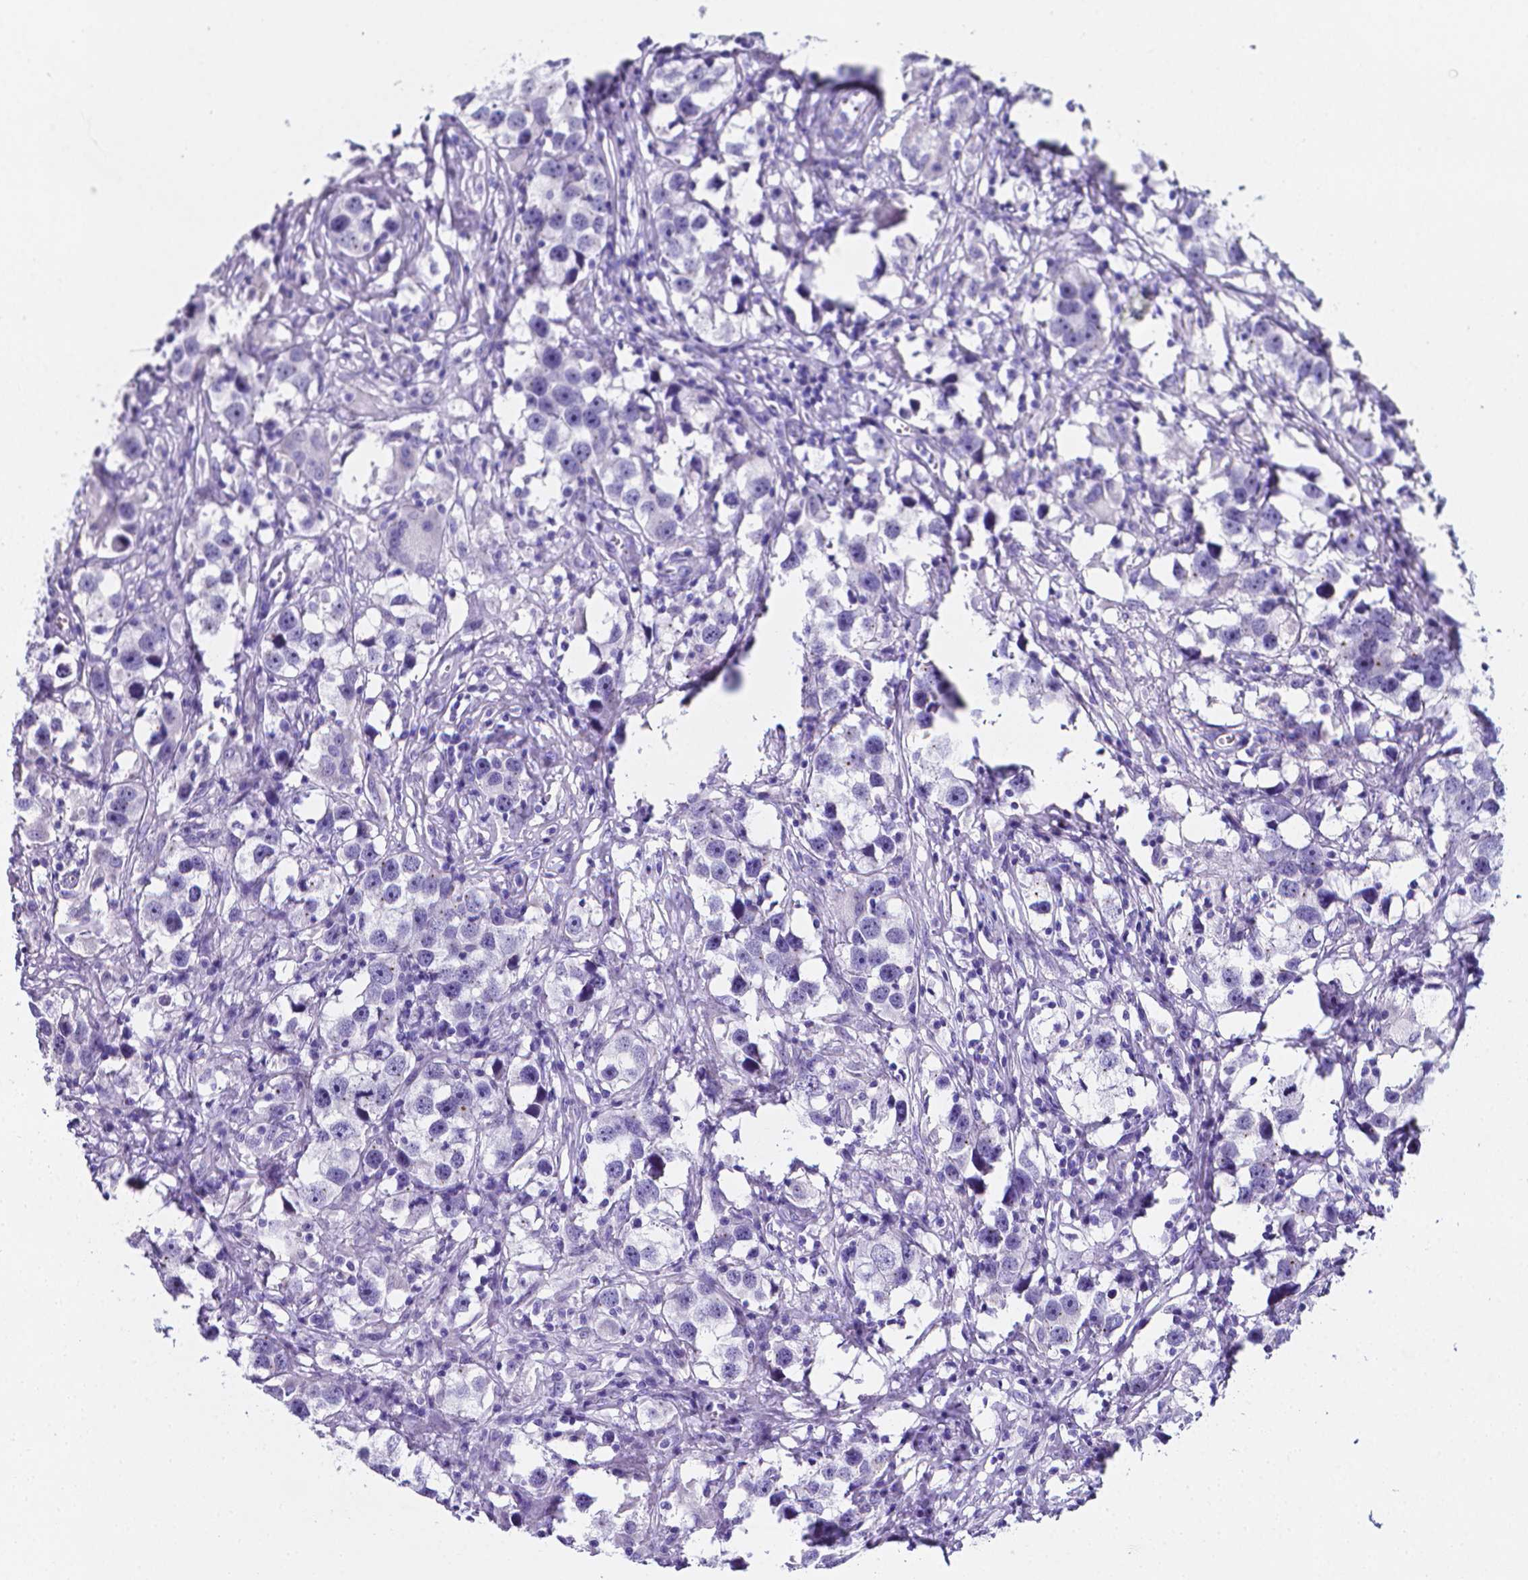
{"staining": {"intensity": "negative", "quantity": "none", "location": "none"}, "tissue": "testis cancer", "cell_type": "Tumor cells", "image_type": "cancer", "snomed": [{"axis": "morphology", "description": "Seminoma, NOS"}, {"axis": "topography", "description": "Testis"}], "caption": "Tumor cells show no significant positivity in testis seminoma. (Stains: DAB immunohistochemistry (IHC) with hematoxylin counter stain, Microscopy: brightfield microscopy at high magnification).", "gene": "LRRC73", "patient": {"sex": "male", "age": 49}}